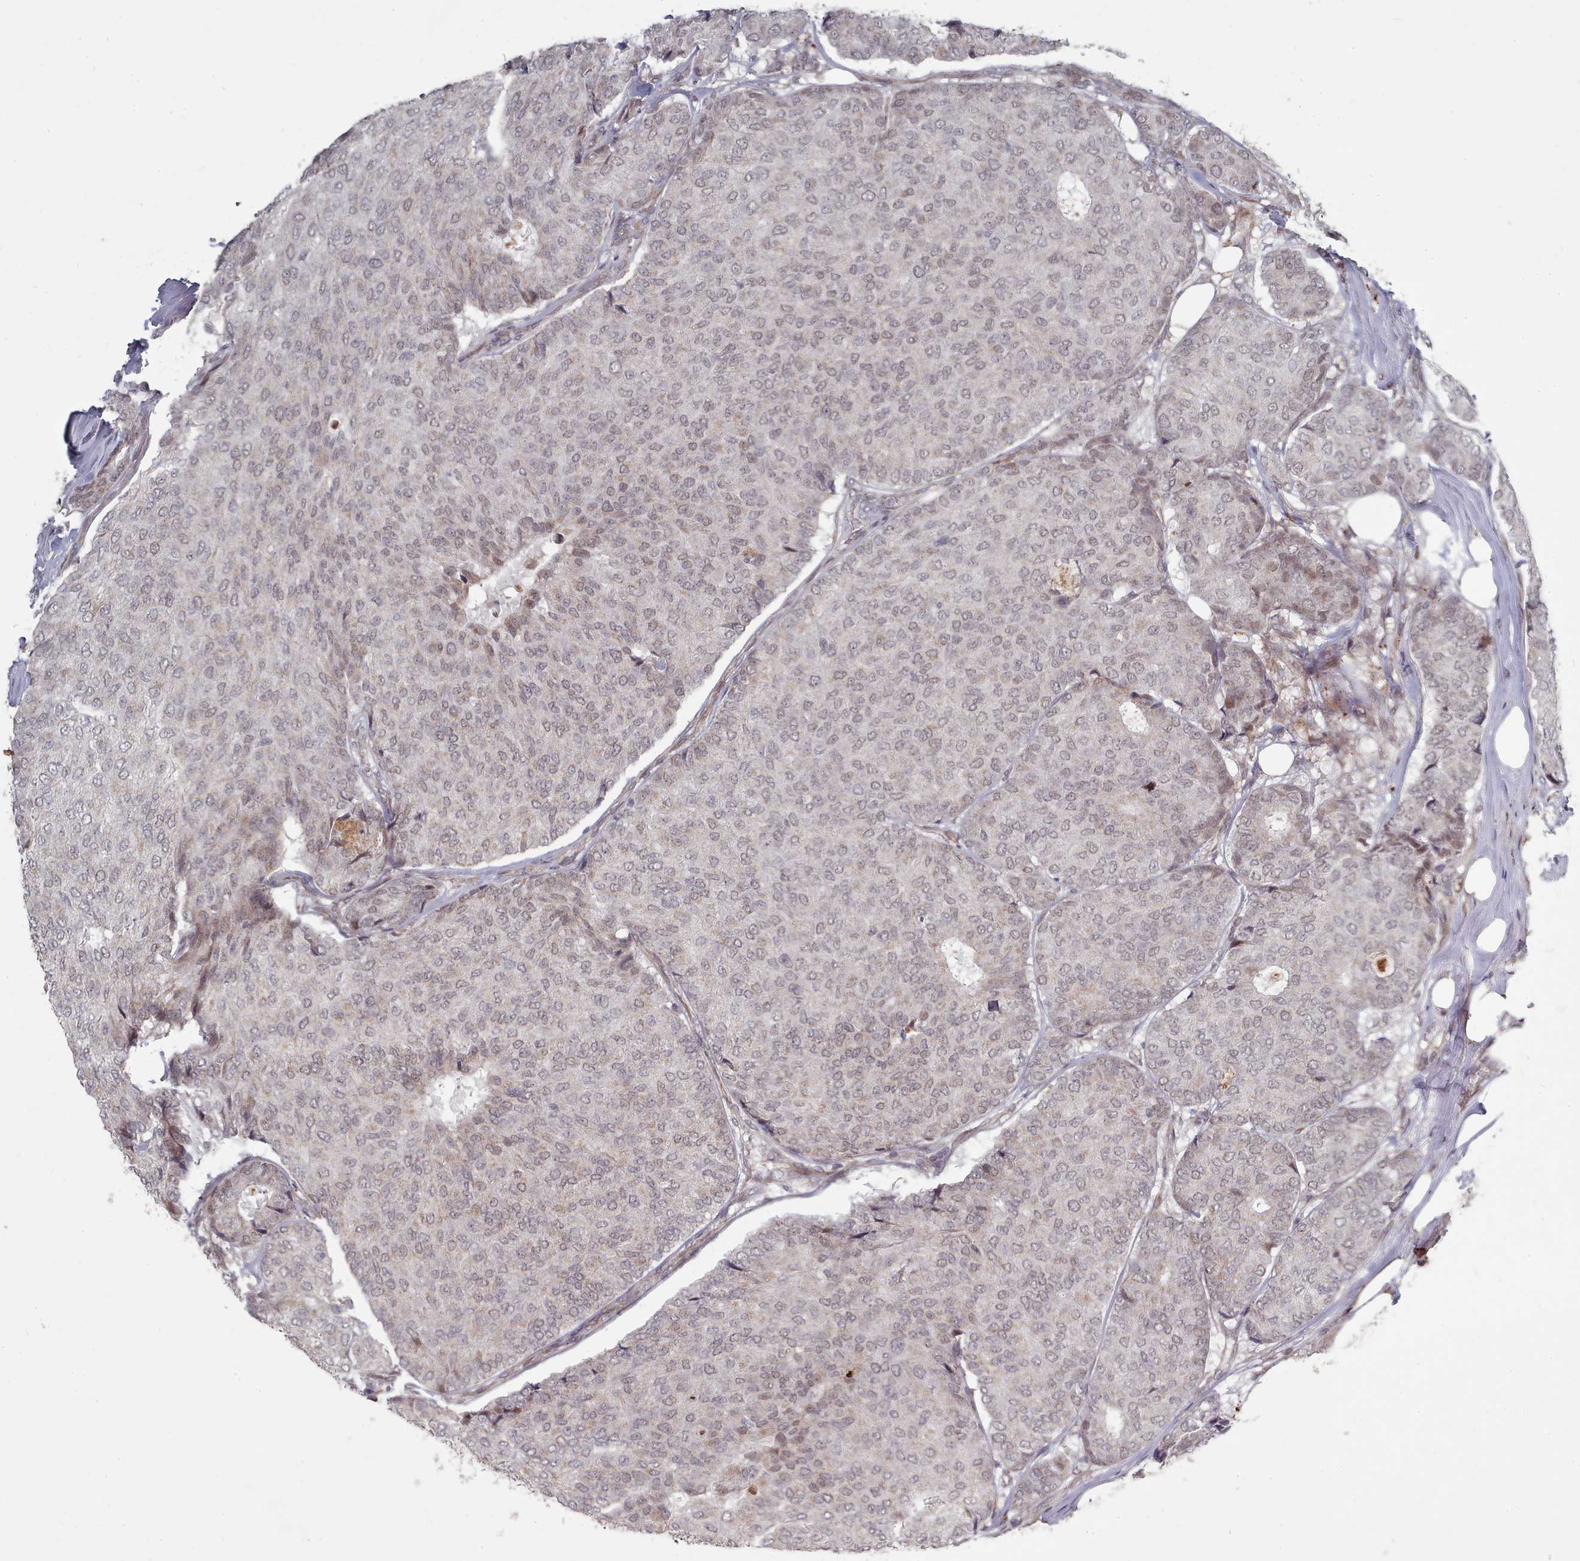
{"staining": {"intensity": "weak", "quantity": ">75%", "location": "nuclear"}, "tissue": "breast cancer", "cell_type": "Tumor cells", "image_type": "cancer", "snomed": [{"axis": "morphology", "description": "Duct carcinoma"}, {"axis": "topography", "description": "Breast"}], "caption": "An image of breast cancer (invasive ductal carcinoma) stained for a protein exhibits weak nuclear brown staining in tumor cells.", "gene": "CPSF4", "patient": {"sex": "female", "age": 75}}